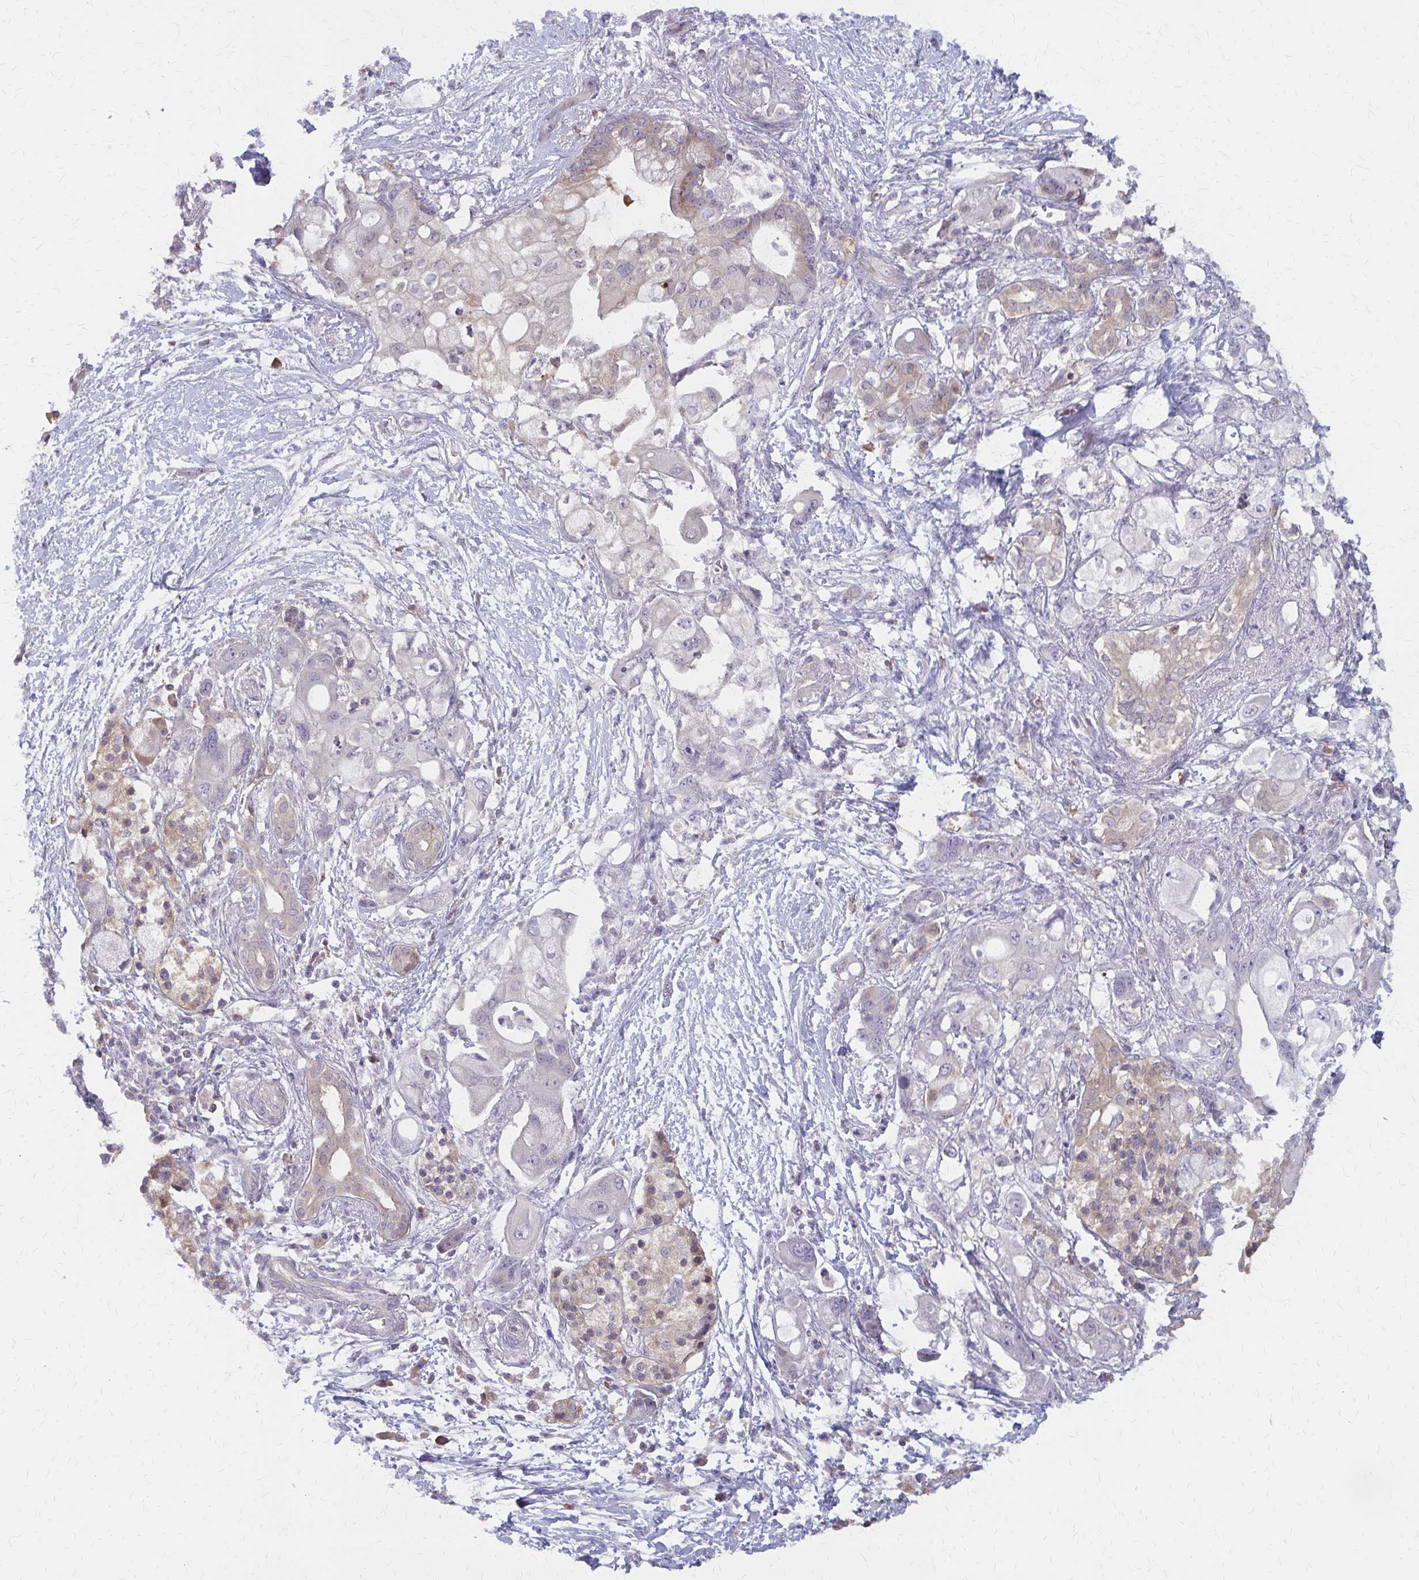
{"staining": {"intensity": "weak", "quantity": "<25%", "location": "cytoplasmic/membranous"}, "tissue": "pancreatic cancer", "cell_type": "Tumor cells", "image_type": "cancer", "snomed": [{"axis": "morphology", "description": "Adenocarcinoma, NOS"}, {"axis": "topography", "description": "Pancreas"}], "caption": "This is an immunohistochemistry histopathology image of human pancreatic cancer (adenocarcinoma). There is no expression in tumor cells.", "gene": "IFI44L", "patient": {"sex": "male", "age": 68}}